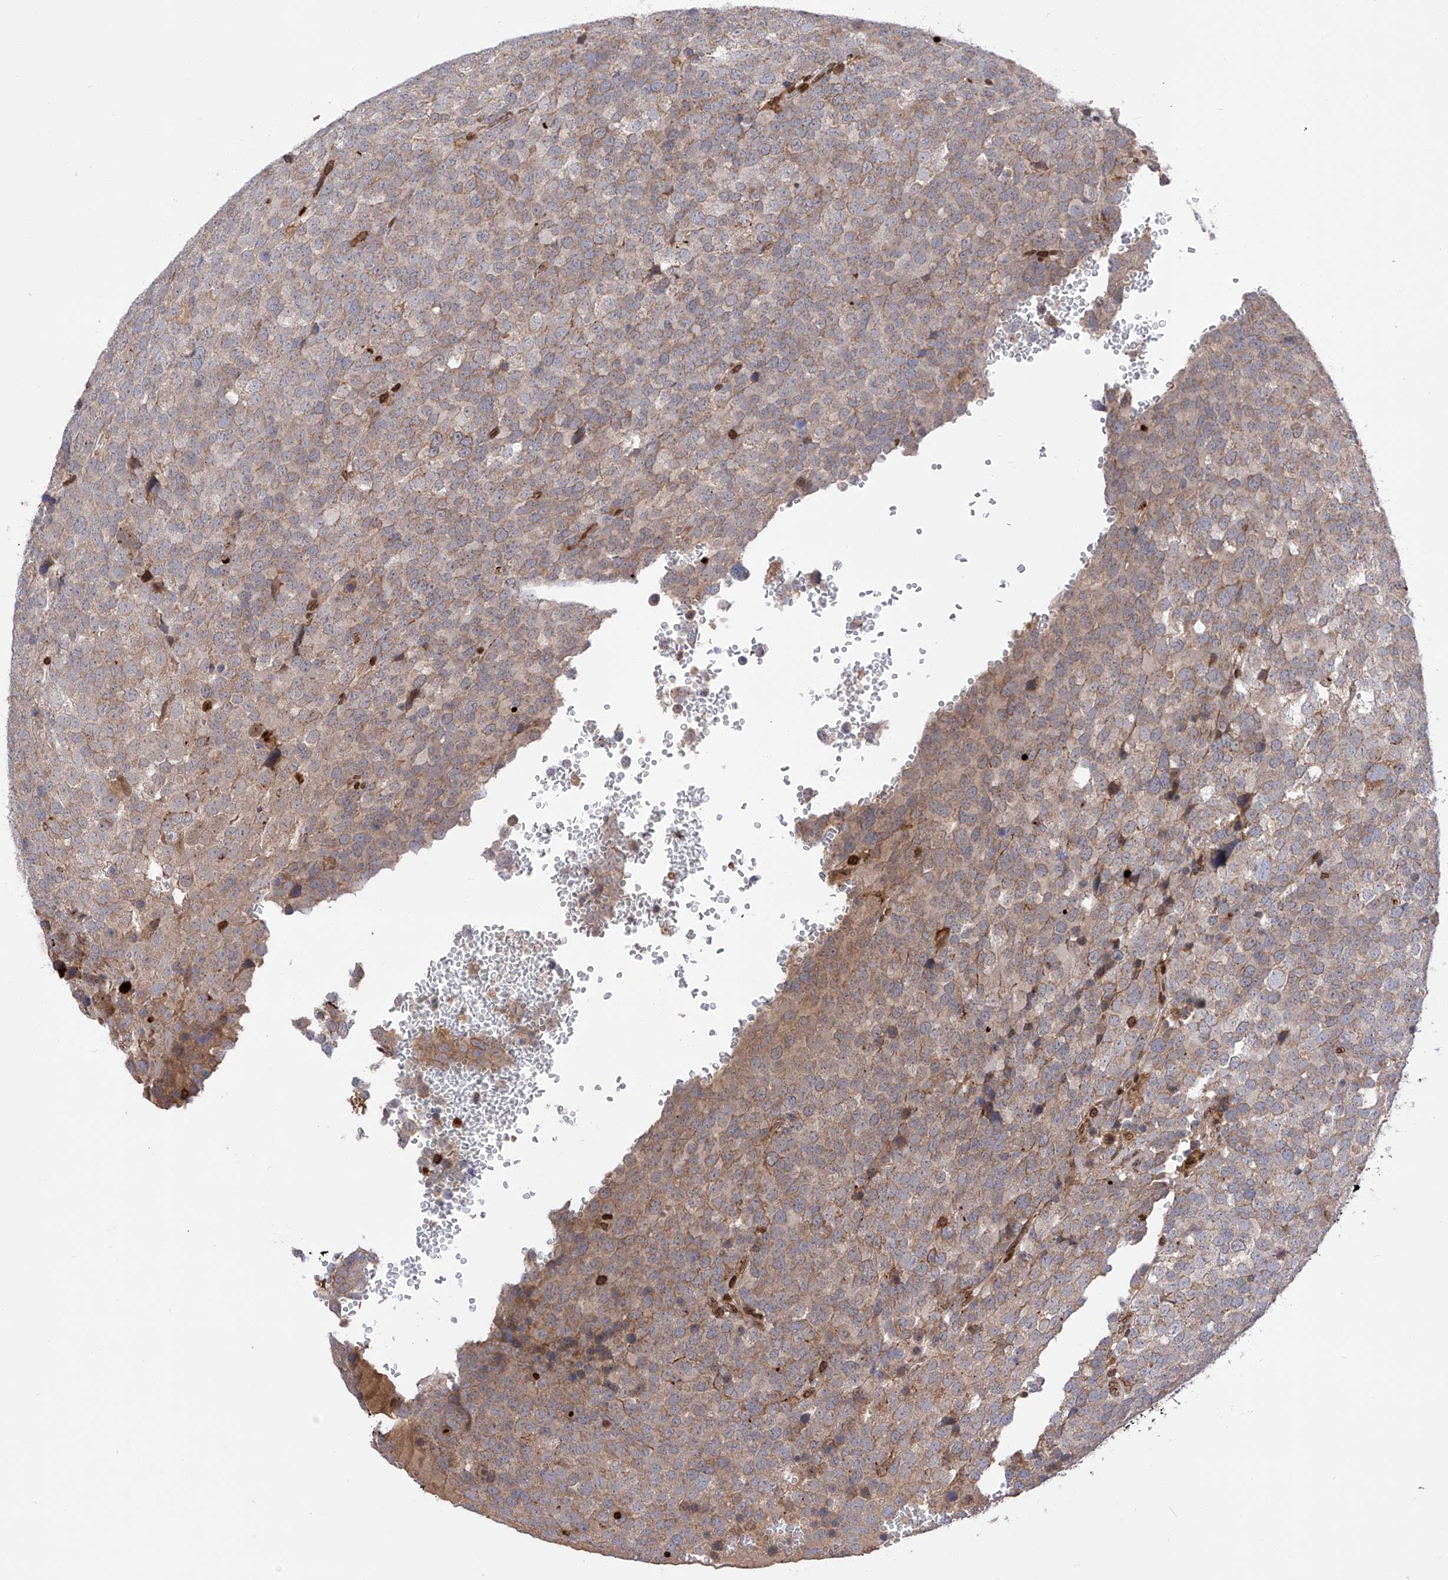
{"staining": {"intensity": "weak", "quantity": "25%-75%", "location": "cytoplasmic/membranous"}, "tissue": "testis cancer", "cell_type": "Tumor cells", "image_type": "cancer", "snomed": [{"axis": "morphology", "description": "Seminoma, NOS"}, {"axis": "topography", "description": "Testis"}], "caption": "There is low levels of weak cytoplasmic/membranous expression in tumor cells of seminoma (testis), as demonstrated by immunohistochemical staining (brown color).", "gene": "ZNF280D", "patient": {"sex": "male", "age": 71}}